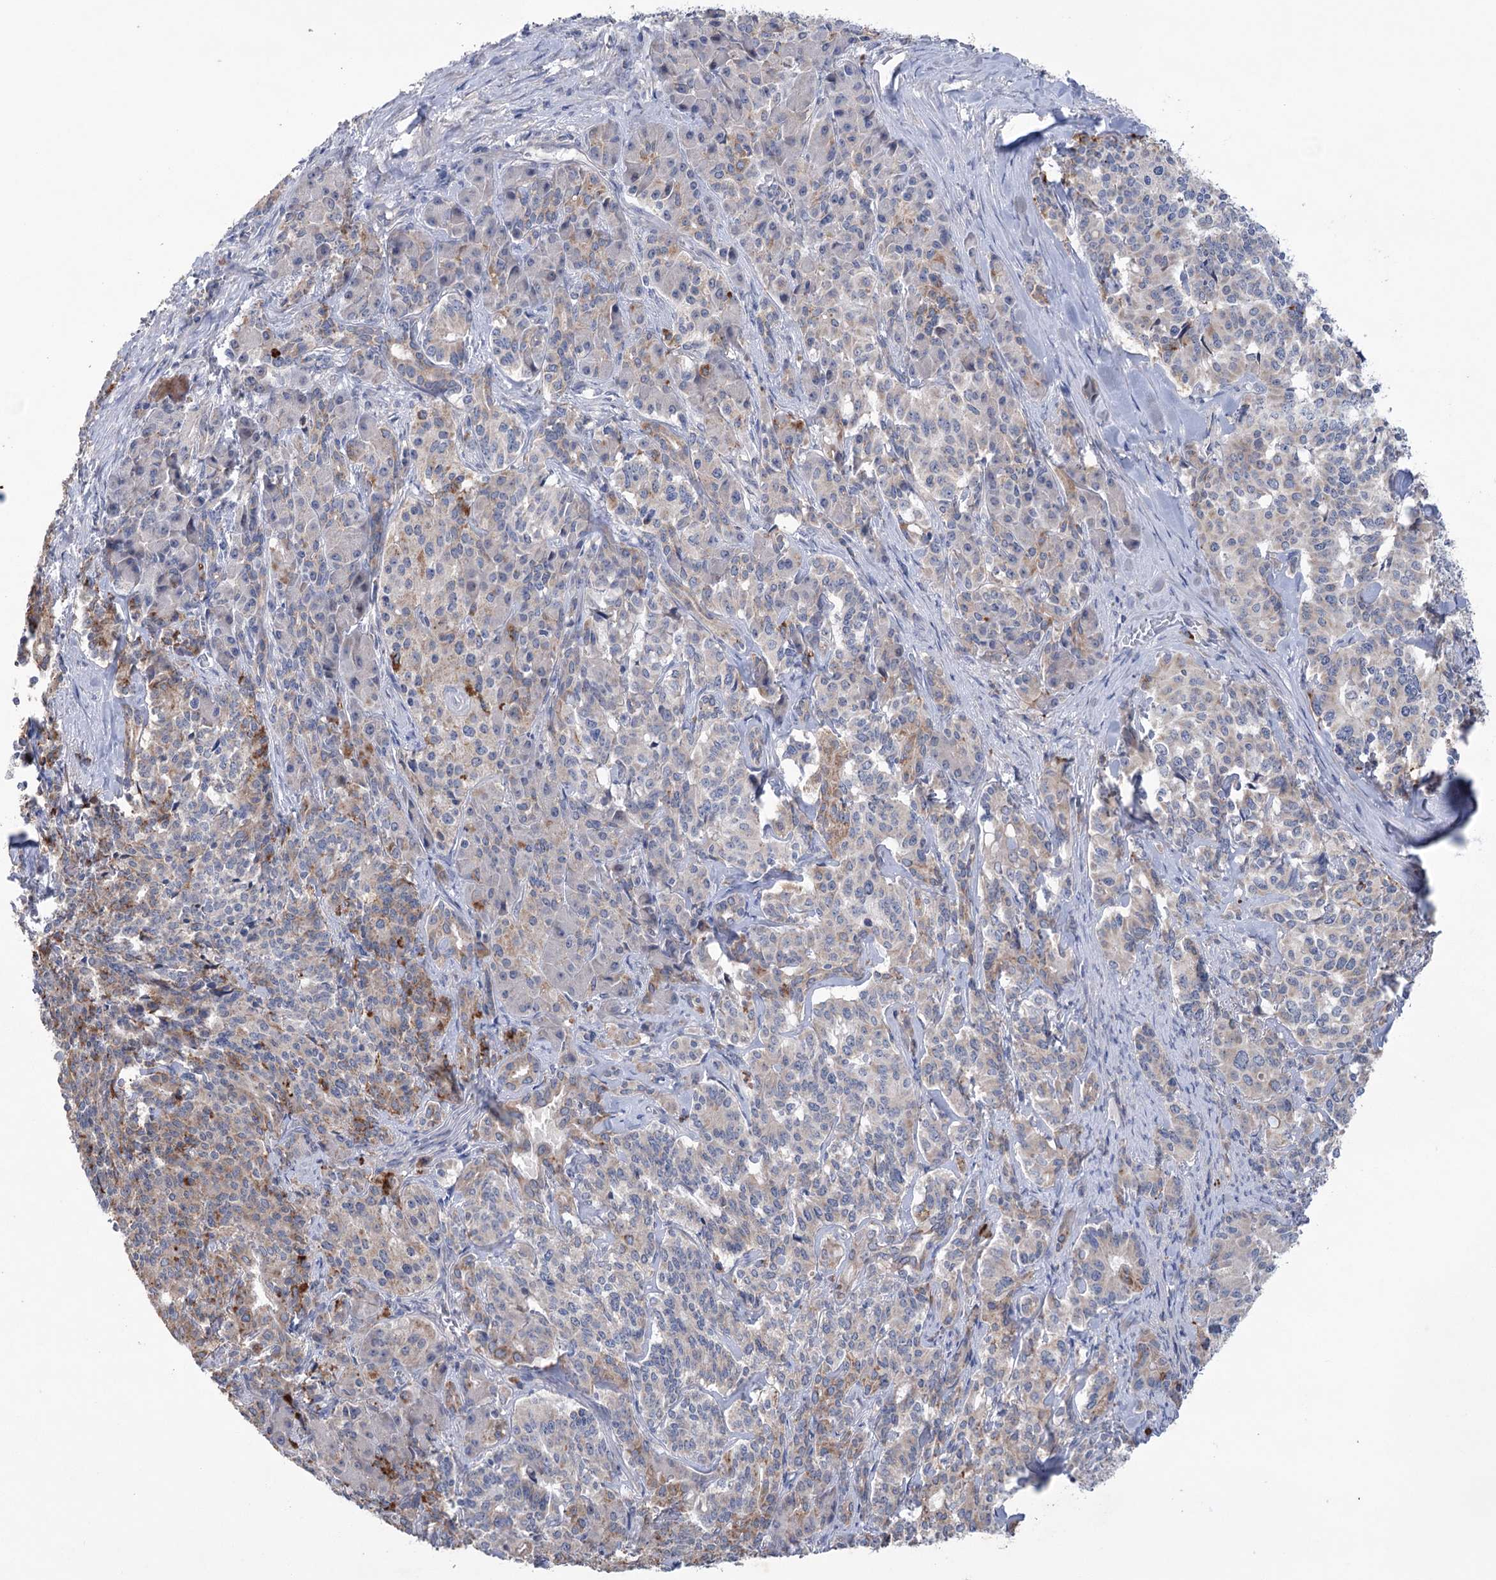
{"staining": {"intensity": "weak", "quantity": "<25%", "location": "cytoplasmic/membranous"}, "tissue": "pancreatic cancer", "cell_type": "Tumor cells", "image_type": "cancer", "snomed": [{"axis": "morphology", "description": "Adenocarcinoma, NOS"}, {"axis": "topography", "description": "Pancreas"}], "caption": "Pancreatic adenocarcinoma was stained to show a protein in brown. There is no significant positivity in tumor cells. (Stains: DAB (3,3'-diaminobenzidine) IHC with hematoxylin counter stain, Microscopy: brightfield microscopy at high magnification).", "gene": "MTCH2", "patient": {"sex": "female", "age": 74}}